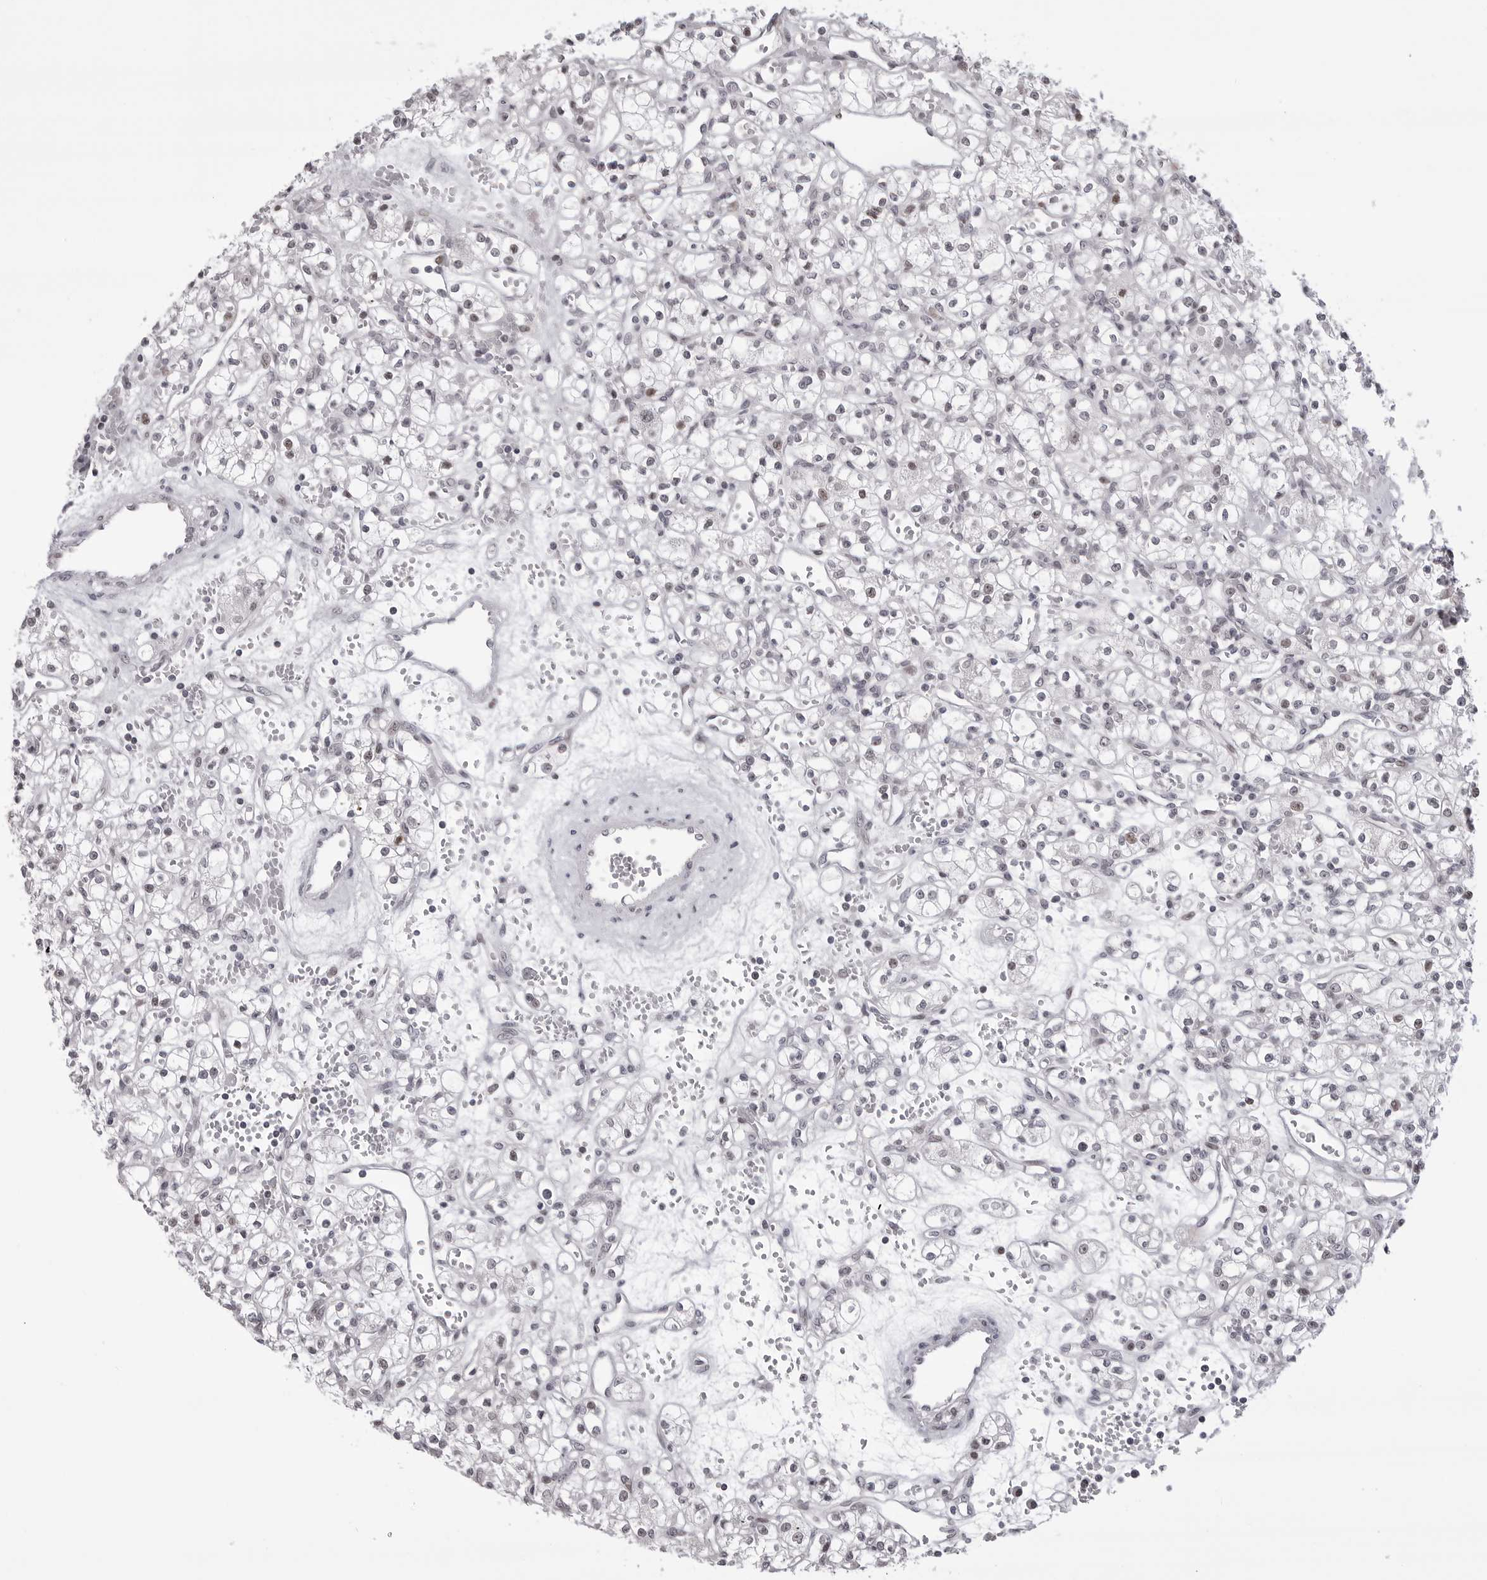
{"staining": {"intensity": "weak", "quantity": "25%-75%", "location": "nuclear"}, "tissue": "renal cancer", "cell_type": "Tumor cells", "image_type": "cancer", "snomed": [{"axis": "morphology", "description": "Adenocarcinoma, NOS"}, {"axis": "topography", "description": "Kidney"}], "caption": "Approximately 25%-75% of tumor cells in renal cancer reveal weak nuclear protein staining as visualized by brown immunohistochemical staining.", "gene": "PHF3", "patient": {"sex": "female", "age": 59}}